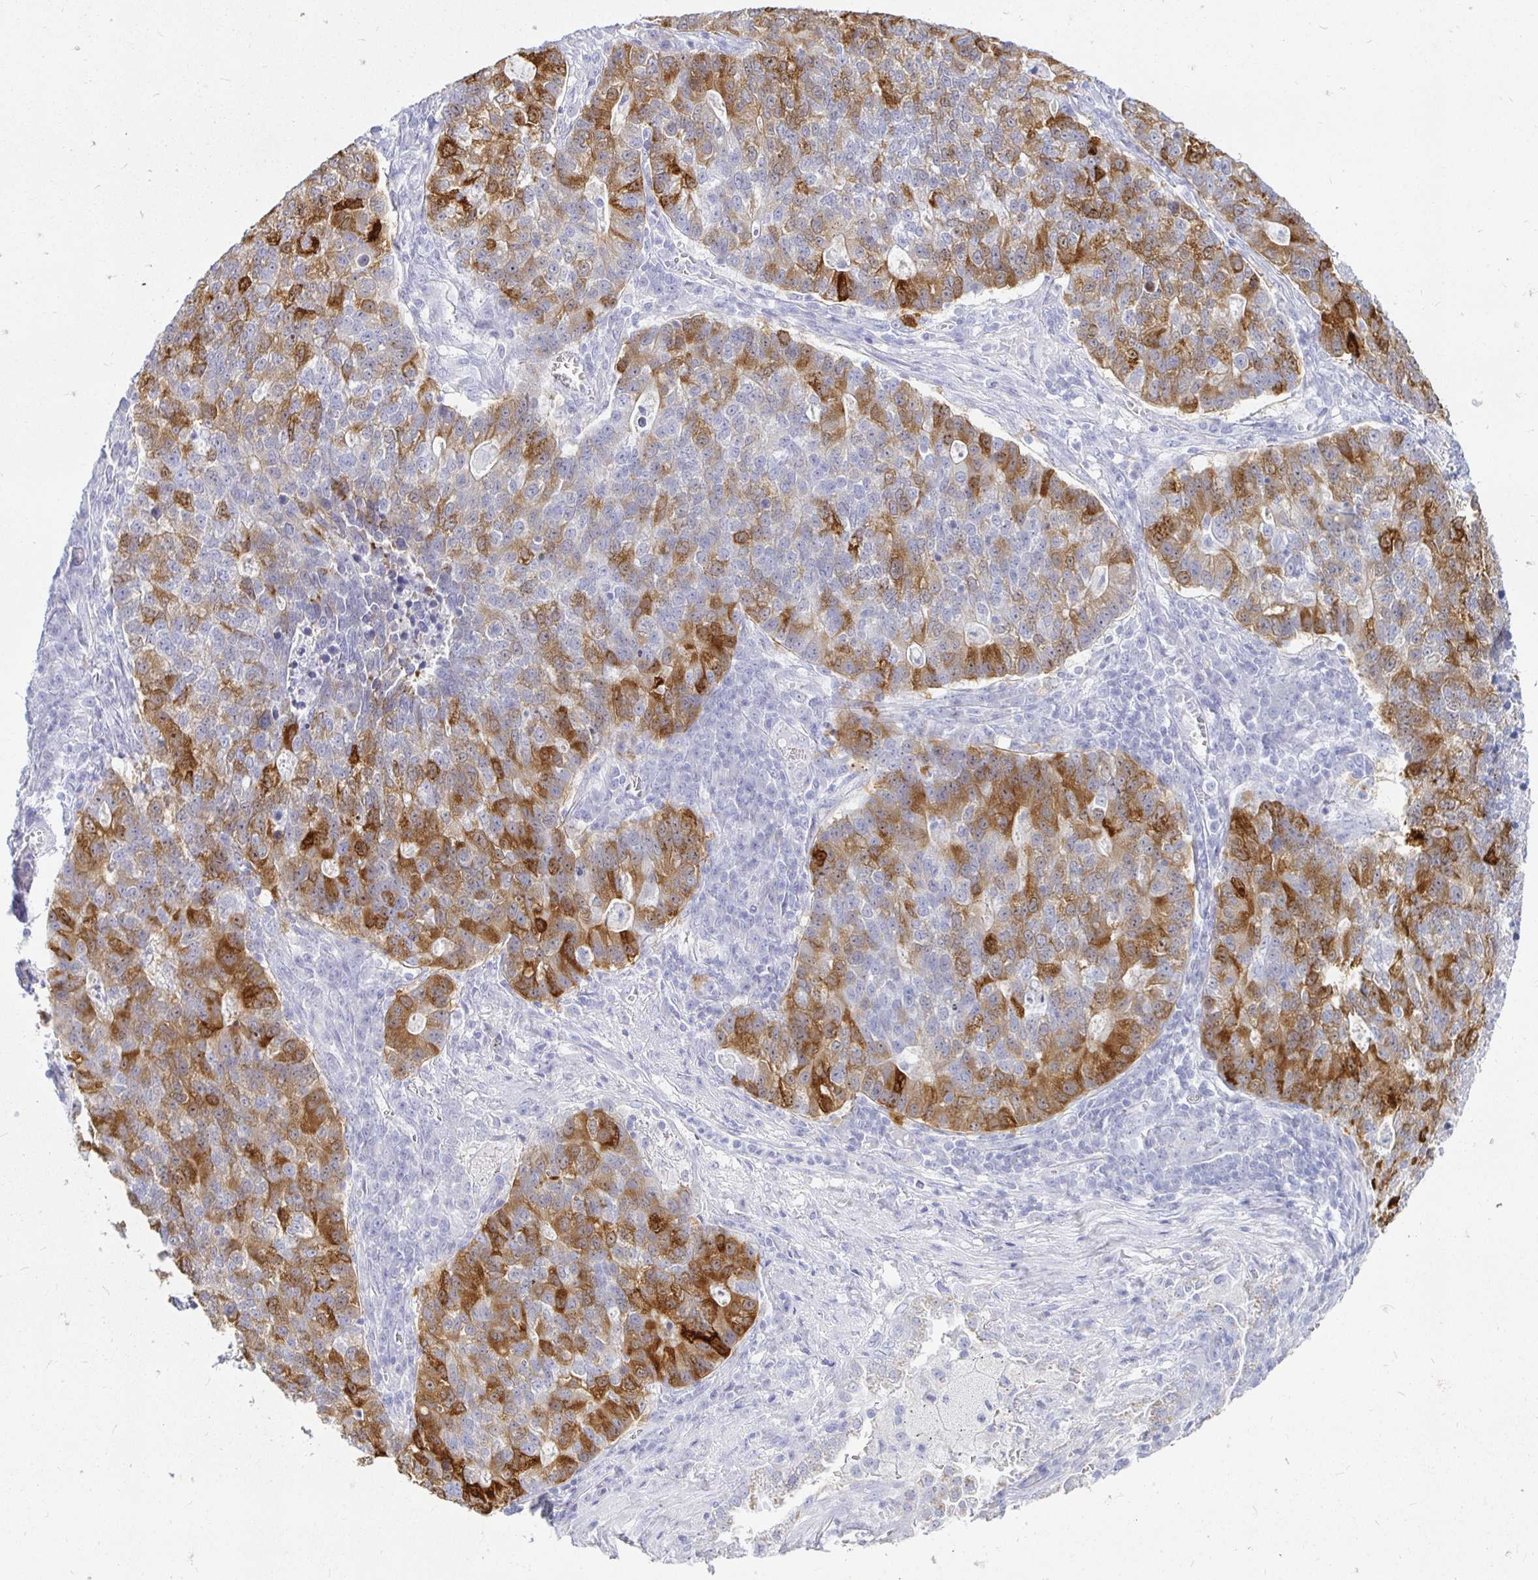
{"staining": {"intensity": "strong", "quantity": "25%-75%", "location": "cytoplasmic/membranous"}, "tissue": "lung cancer", "cell_type": "Tumor cells", "image_type": "cancer", "snomed": [{"axis": "morphology", "description": "Adenocarcinoma, NOS"}, {"axis": "topography", "description": "Lung"}], "caption": "Lung cancer (adenocarcinoma) stained for a protein (brown) displays strong cytoplasmic/membranous positive expression in about 25%-75% of tumor cells.", "gene": "PEG10", "patient": {"sex": "male", "age": 57}}